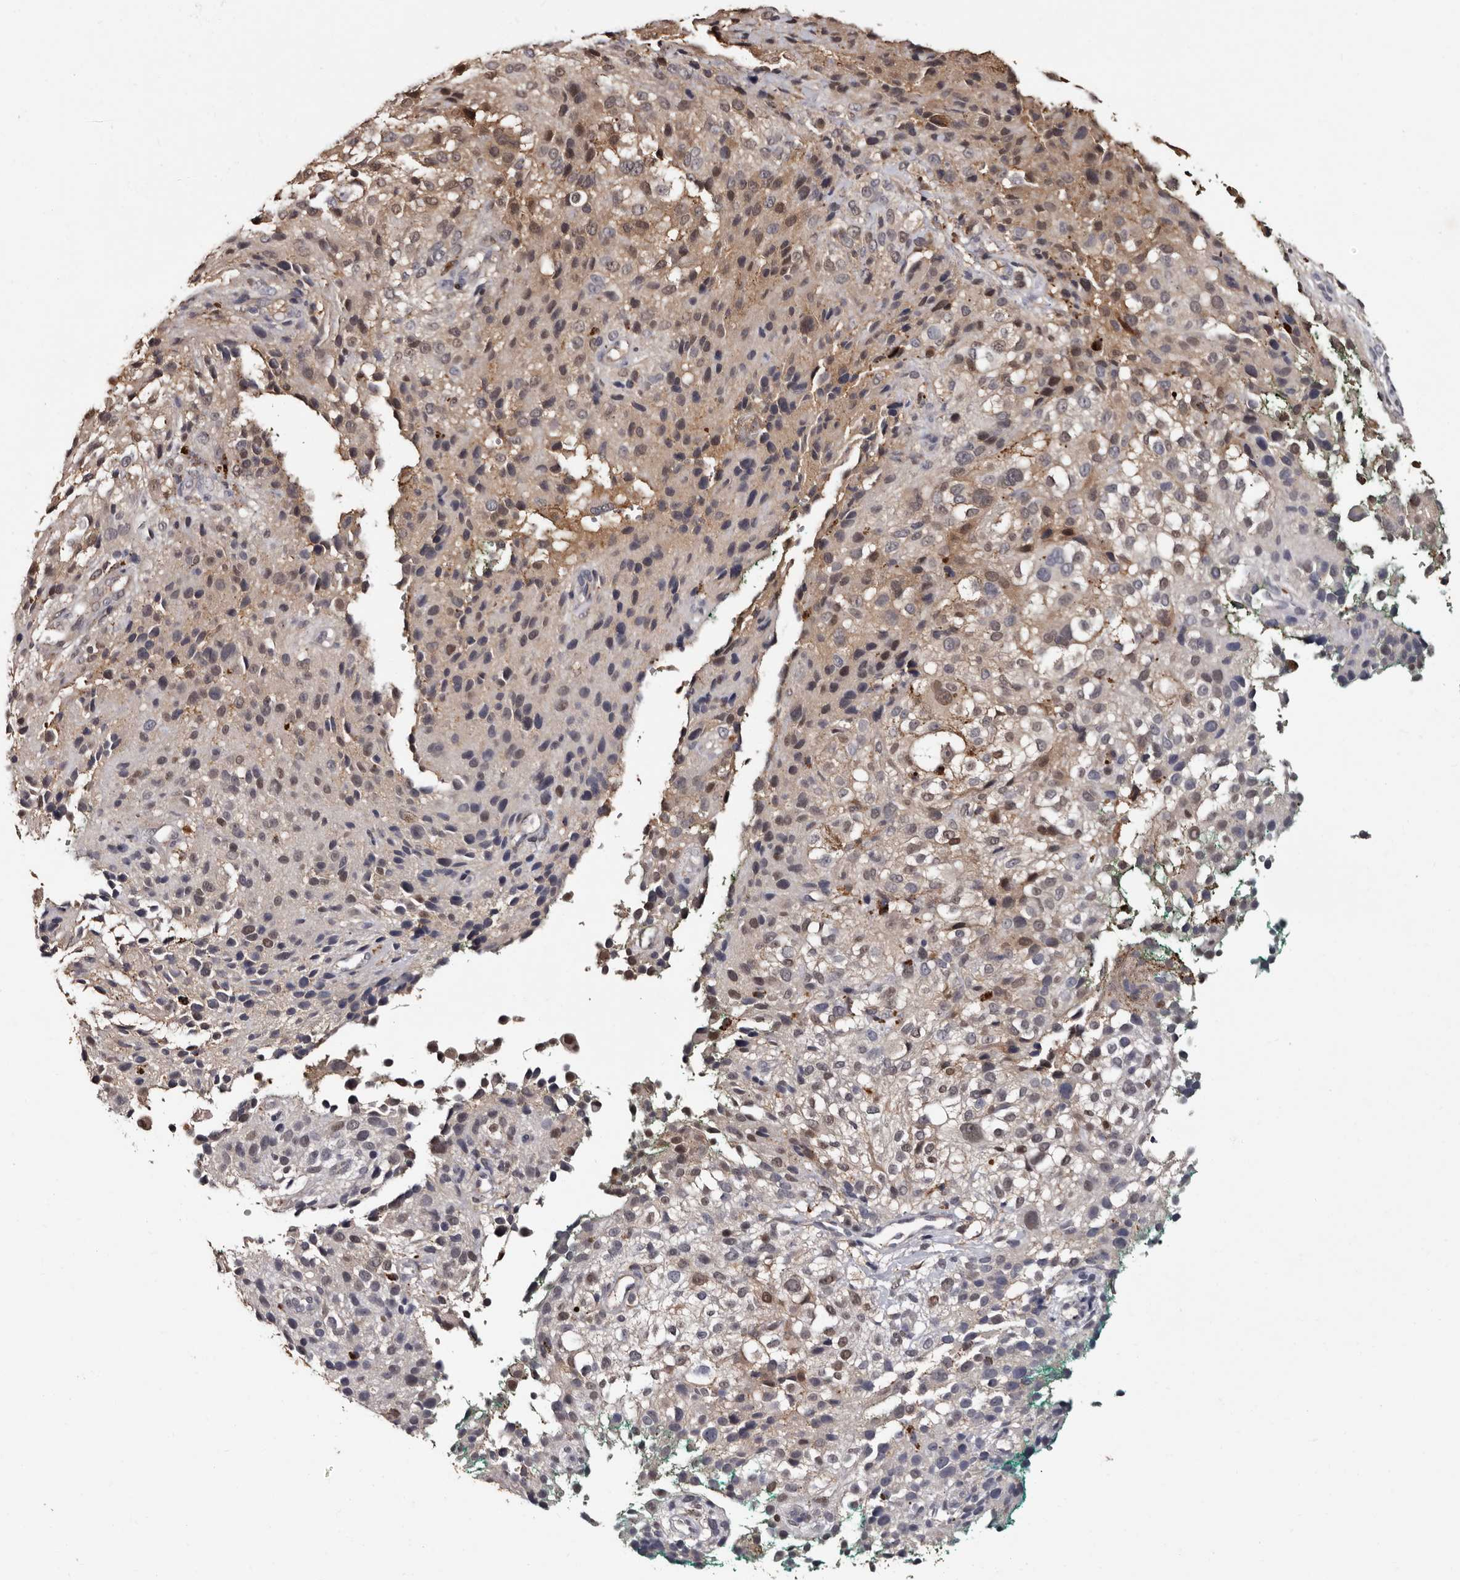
{"staining": {"intensity": "weak", "quantity": "<25%", "location": "cytoplasmic/membranous"}, "tissue": "melanoma", "cell_type": "Tumor cells", "image_type": "cancer", "snomed": [{"axis": "morphology", "description": "Necrosis, NOS"}, {"axis": "morphology", "description": "Malignant melanoma, NOS"}, {"axis": "topography", "description": "Skin"}], "caption": "Tumor cells show no significant expression in malignant melanoma.", "gene": "DNPH1", "patient": {"sex": "female", "age": 87}}